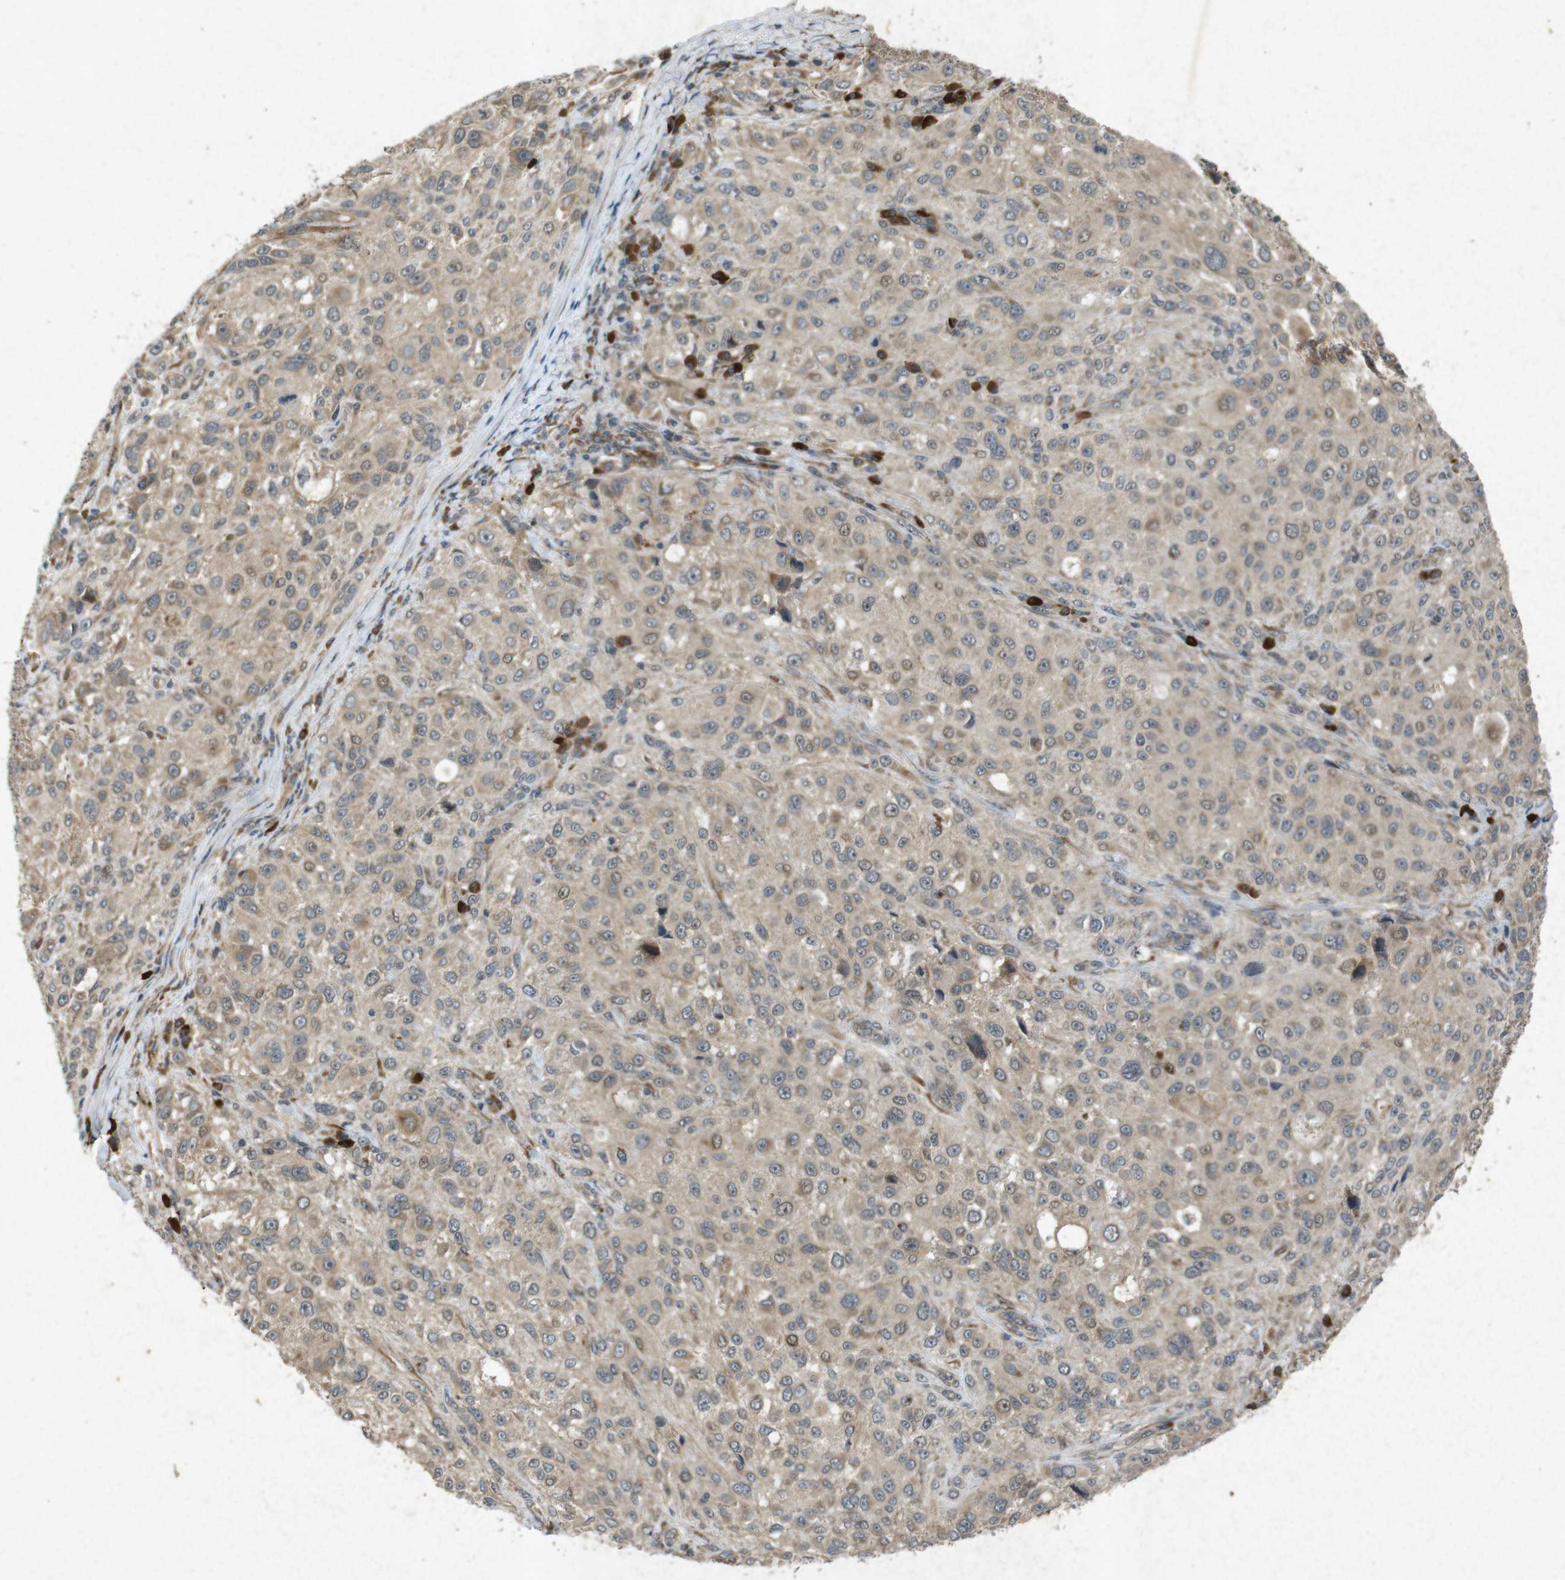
{"staining": {"intensity": "weak", "quantity": ">75%", "location": "cytoplasmic/membranous"}, "tissue": "melanoma", "cell_type": "Tumor cells", "image_type": "cancer", "snomed": [{"axis": "morphology", "description": "Necrosis, NOS"}, {"axis": "morphology", "description": "Malignant melanoma, NOS"}, {"axis": "topography", "description": "Skin"}], "caption": "Brown immunohistochemical staining in melanoma demonstrates weak cytoplasmic/membranous staining in approximately >75% of tumor cells. (Brightfield microscopy of DAB IHC at high magnification).", "gene": "FLCN", "patient": {"sex": "female", "age": 87}}